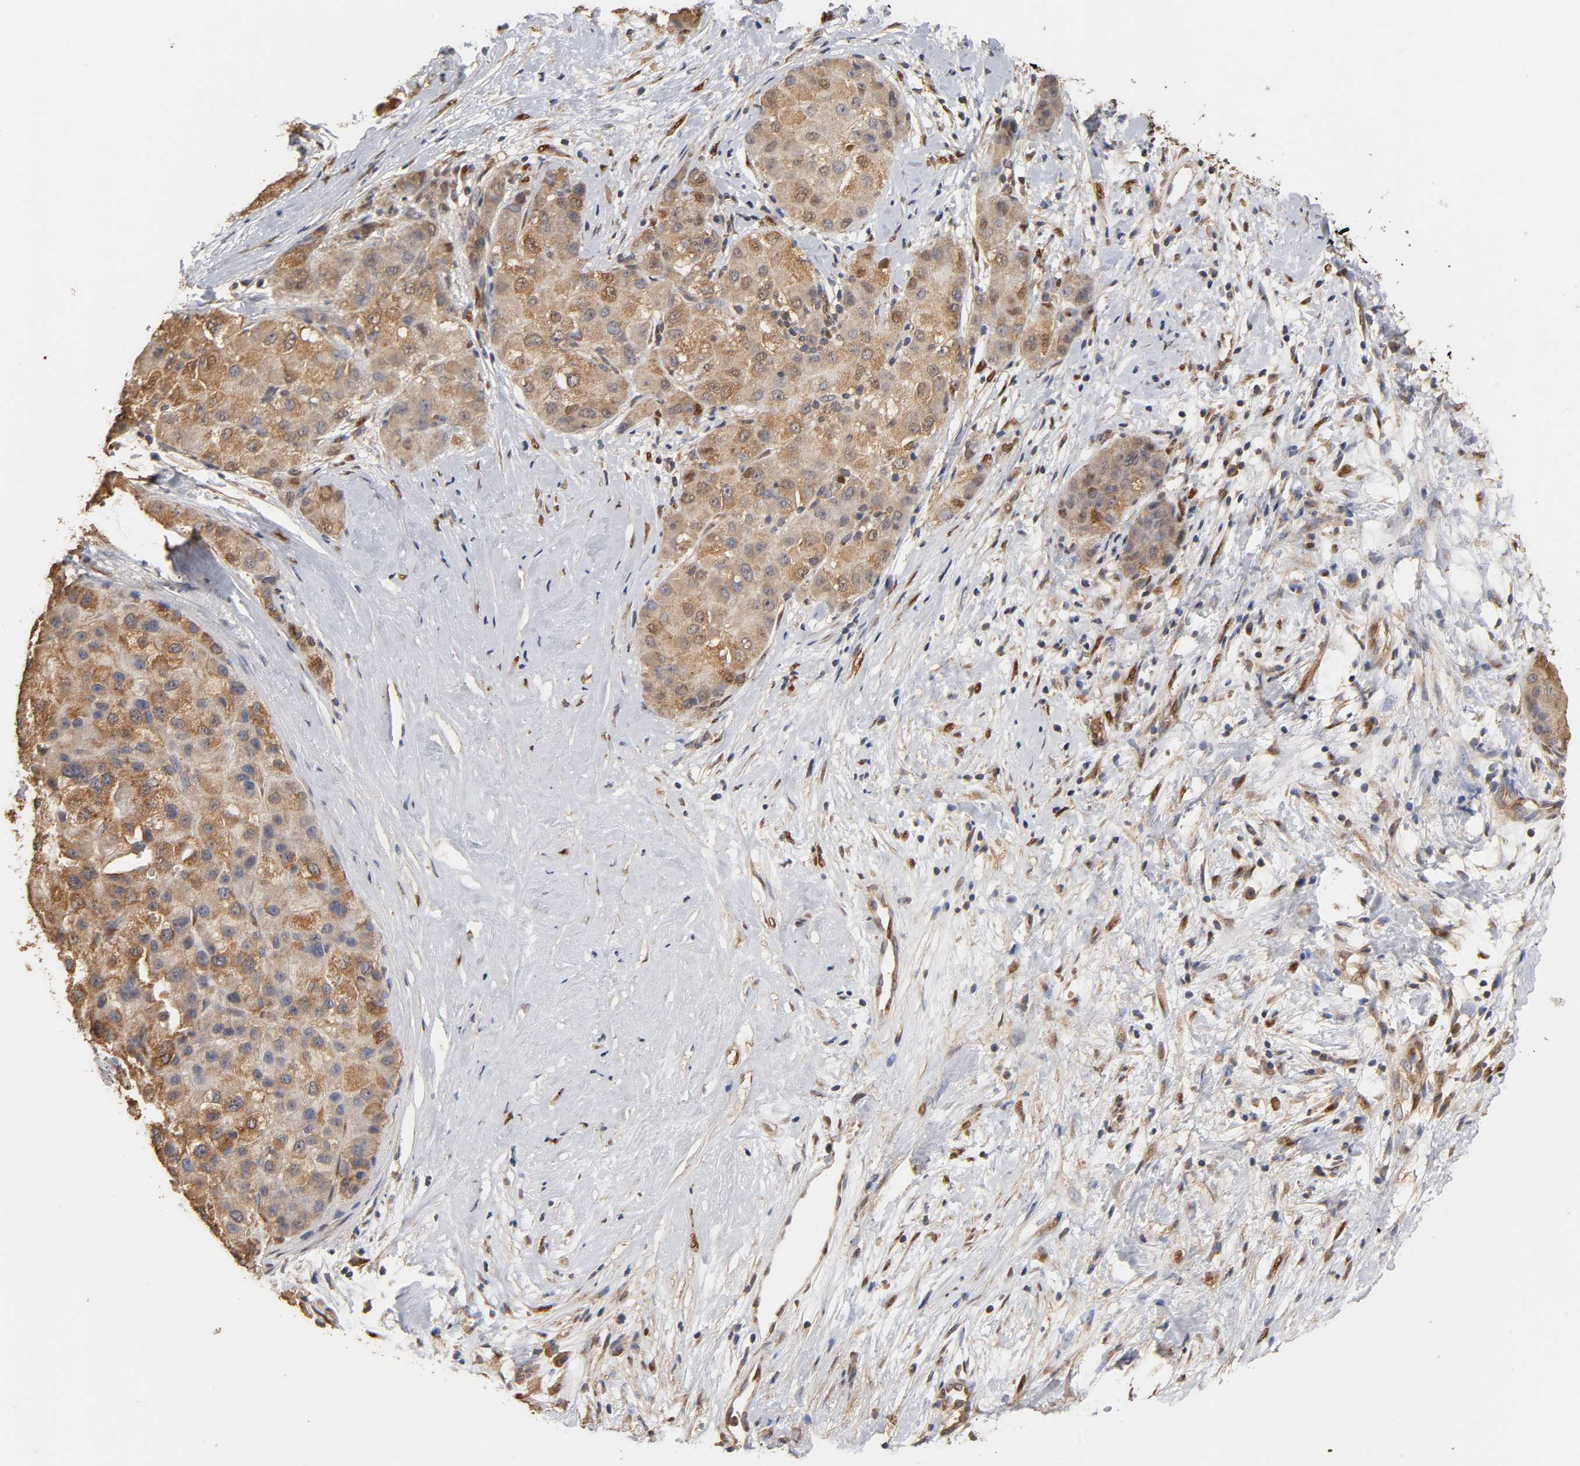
{"staining": {"intensity": "strong", "quantity": ">75%", "location": "cytoplasmic/membranous"}, "tissue": "liver cancer", "cell_type": "Tumor cells", "image_type": "cancer", "snomed": [{"axis": "morphology", "description": "Carcinoma, Hepatocellular, NOS"}, {"axis": "topography", "description": "Liver"}], "caption": "High-magnification brightfield microscopy of hepatocellular carcinoma (liver) stained with DAB (brown) and counterstained with hematoxylin (blue). tumor cells exhibit strong cytoplasmic/membranous positivity is present in approximately>75% of cells. The staining was performed using DAB (3,3'-diaminobenzidine), with brown indicating positive protein expression. Nuclei are stained blue with hematoxylin.", "gene": "PKN1", "patient": {"sex": "male", "age": 80}}